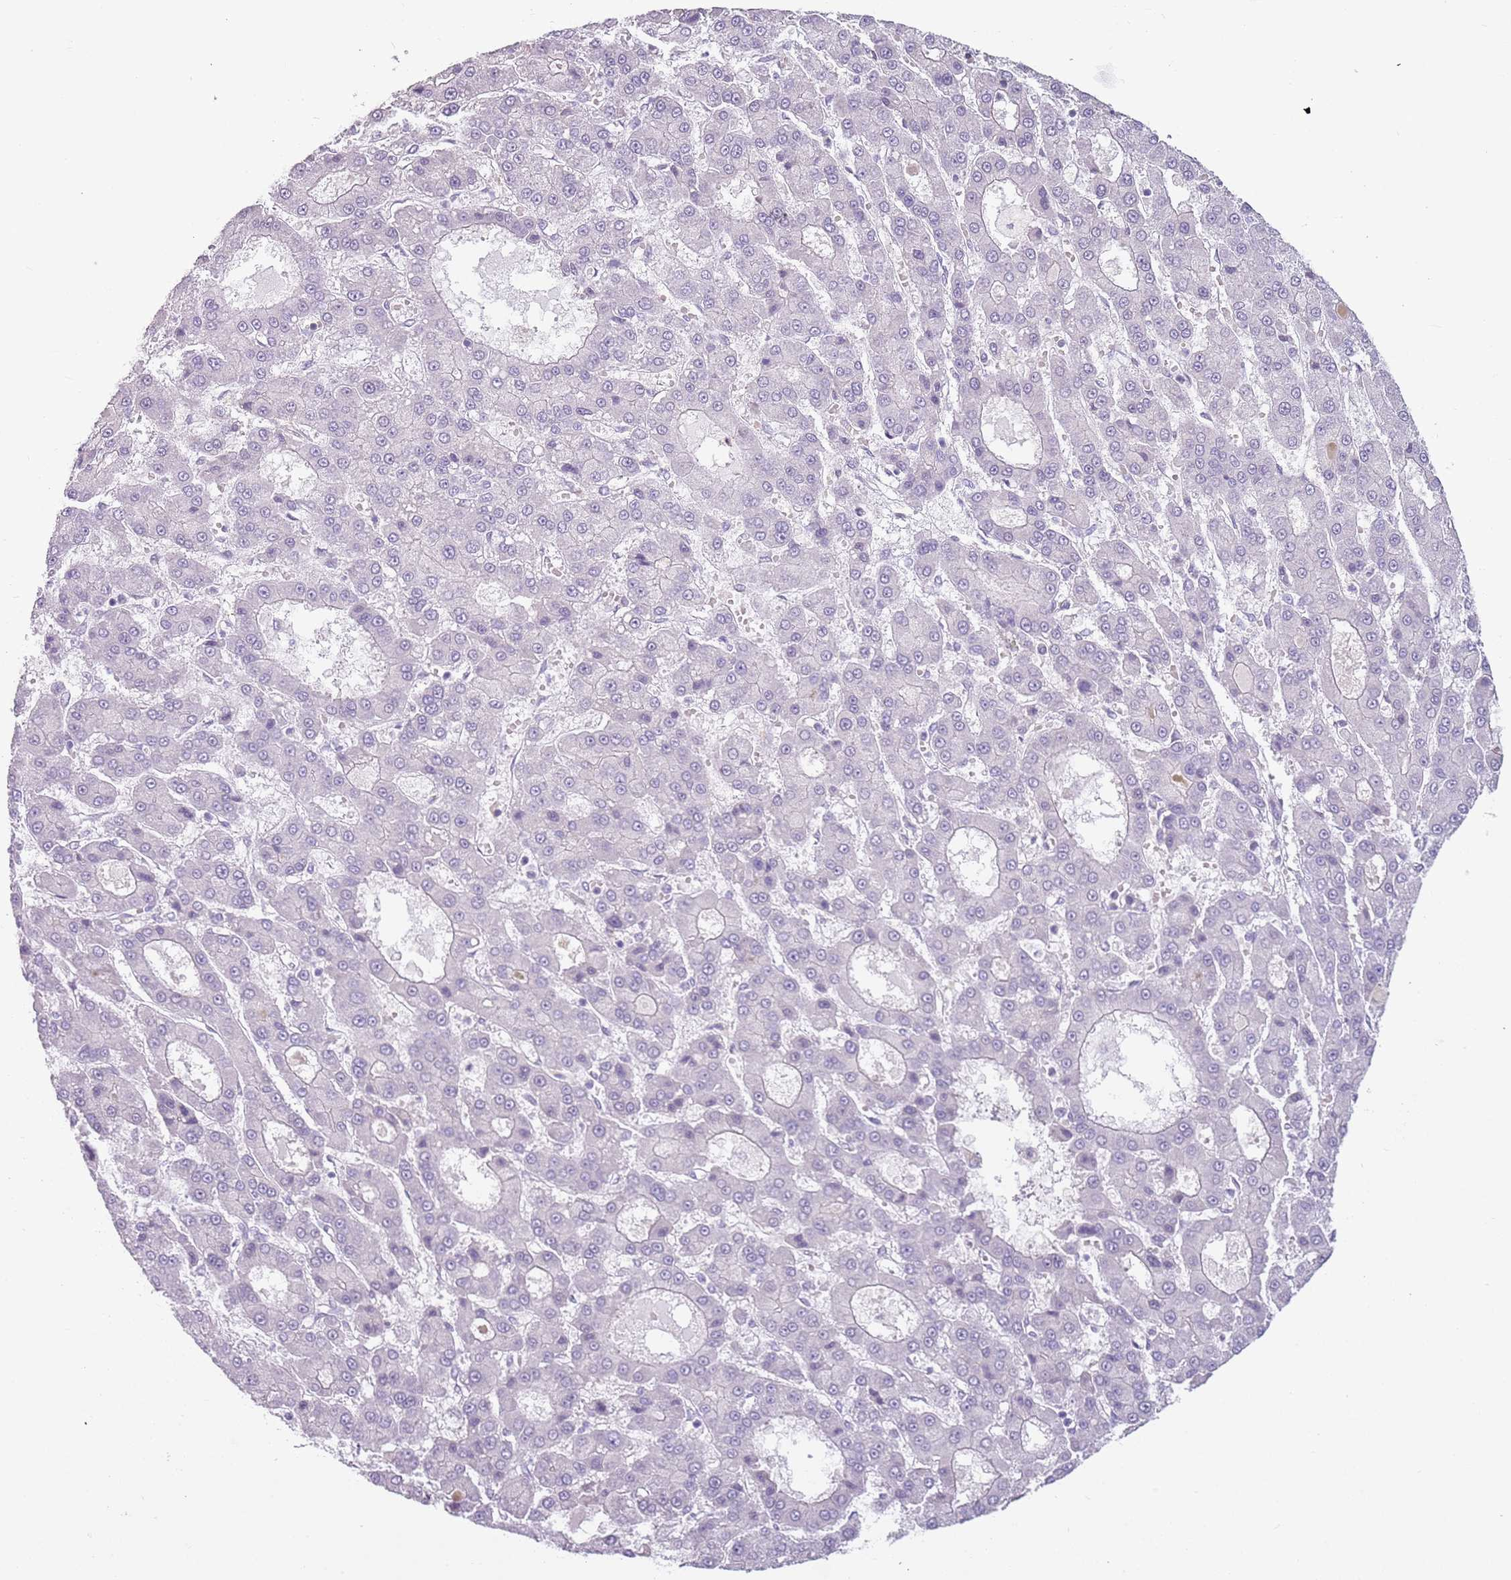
{"staining": {"intensity": "negative", "quantity": "none", "location": "none"}, "tissue": "liver cancer", "cell_type": "Tumor cells", "image_type": "cancer", "snomed": [{"axis": "morphology", "description": "Carcinoma, Hepatocellular, NOS"}, {"axis": "topography", "description": "Liver"}], "caption": "The IHC micrograph has no significant expression in tumor cells of liver cancer tissue.", "gene": "DEFB116", "patient": {"sex": "male", "age": 70}}